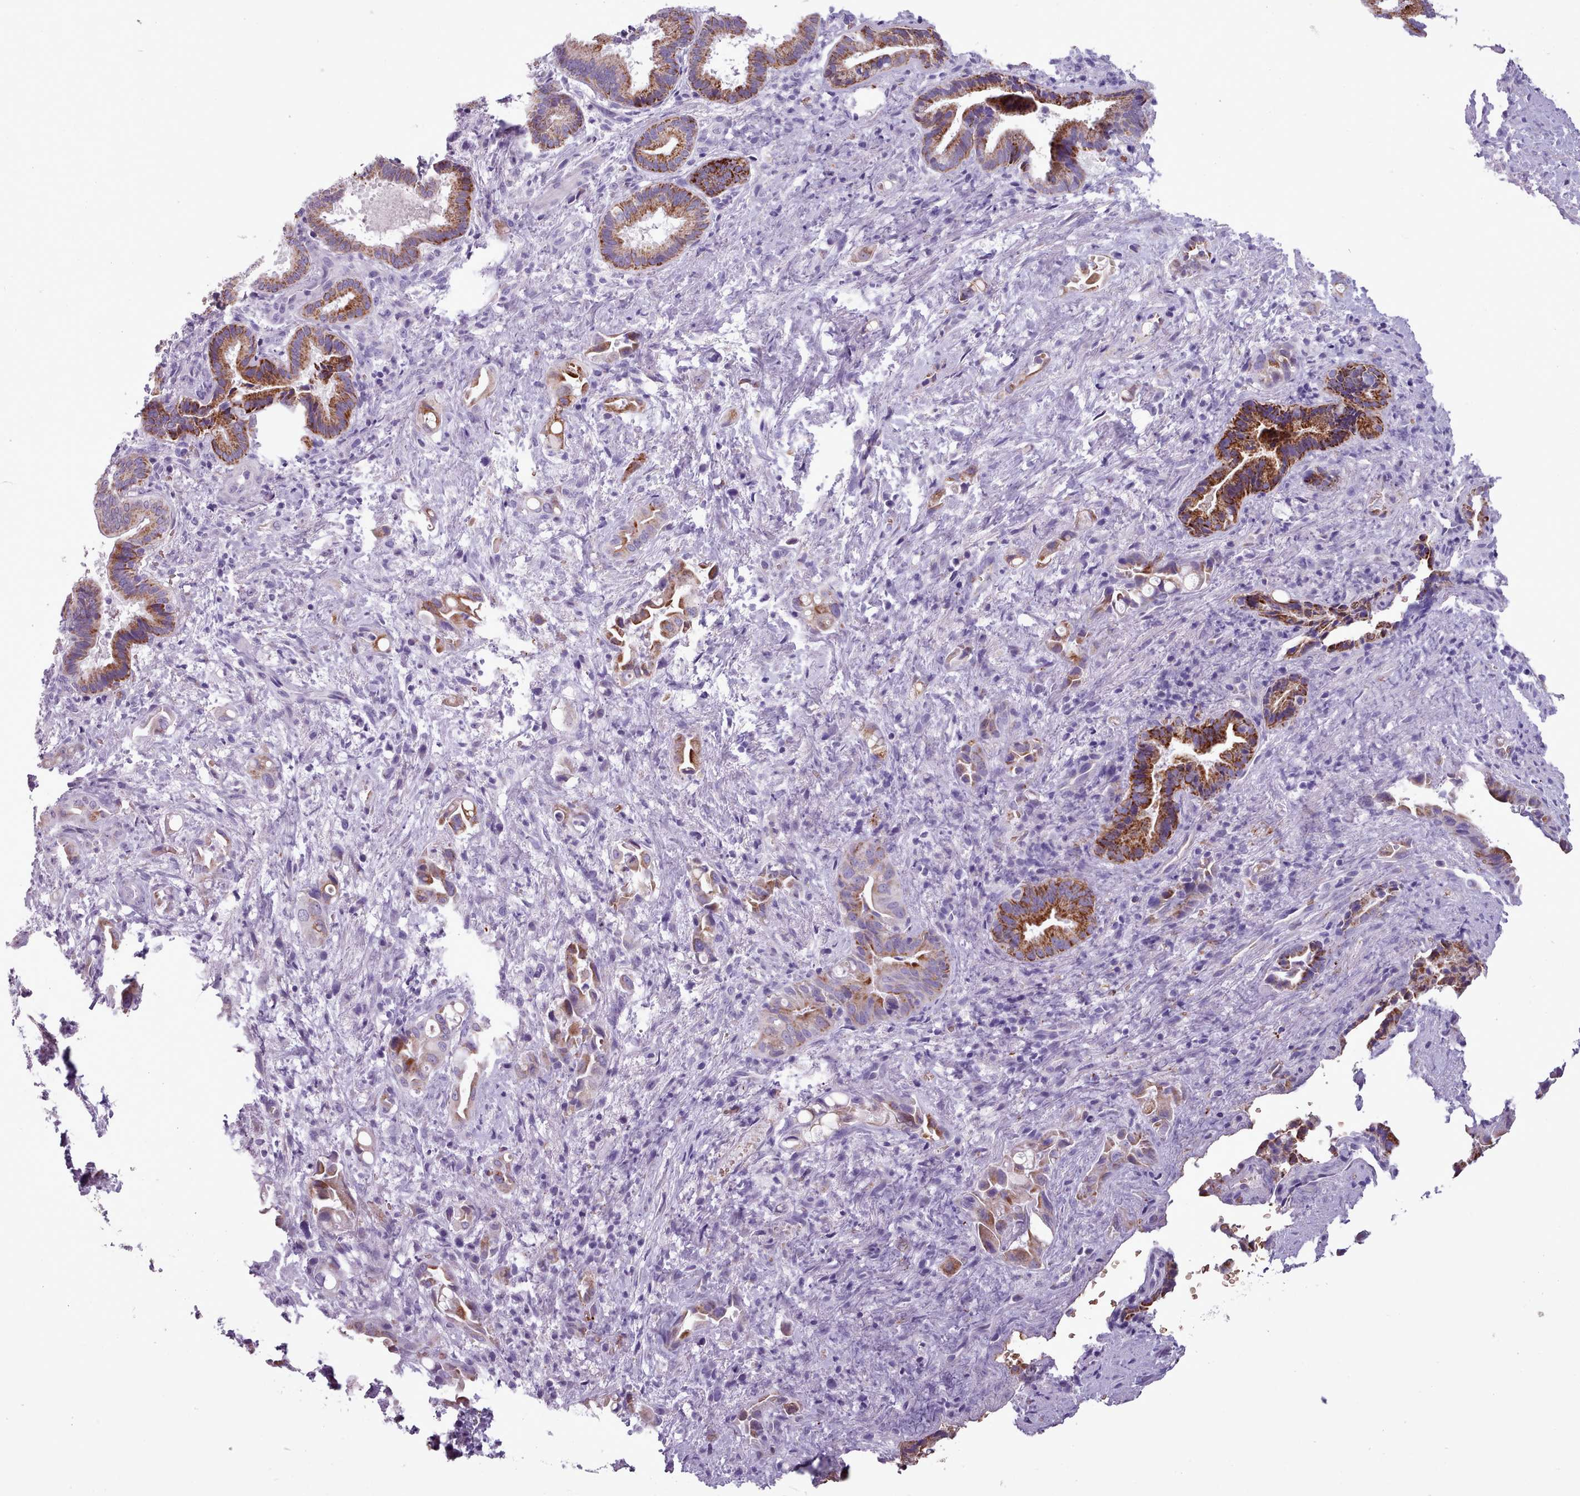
{"staining": {"intensity": "strong", "quantity": ">75%", "location": "cytoplasmic/membranous"}, "tissue": "liver cancer", "cell_type": "Tumor cells", "image_type": "cancer", "snomed": [{"axis": "morphology", "description": "Cholangiocarcinoma"}, {"axis": "topography", "description": "Liver"}], "caption": "This photomicrograph shows liver cancer stained with immunohistochemistry to label a protein in brown. The cytoplasmic/membranous of tumor cells show strong positivity for the protein. Nuclei are counter-stained blue.", "gene": "AK4", "patient": {"sex": "female", "age": 68}}